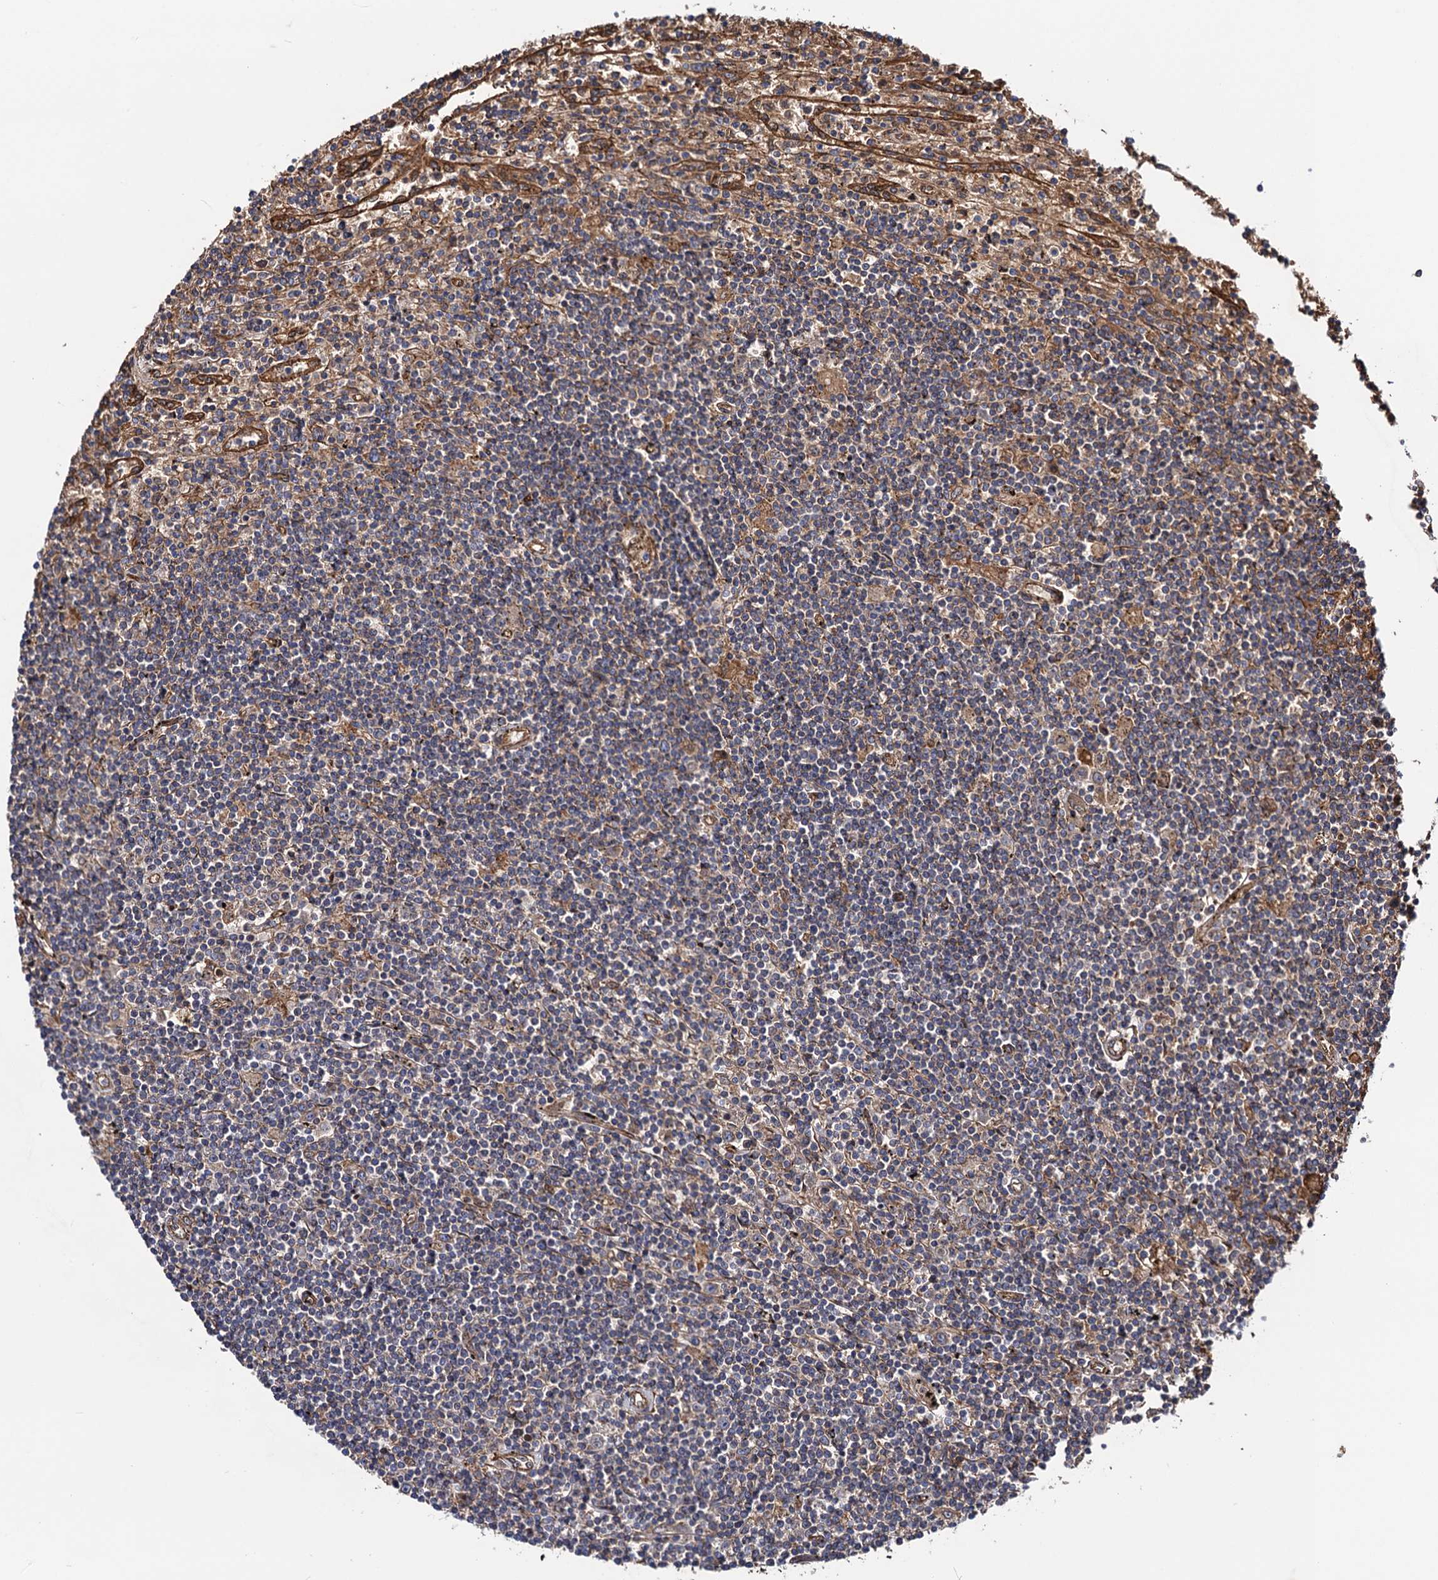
{"staining": {"intensity": "weak", "quantity": "<25%", "location": "cytoplasmic/membranous"}, "tissue": "lymphoma", "cell_type": "Tumor cells", "image_type": "cancer", "snomed": [{"axis": "morphology", "description": "Malignant lymphoma, non-Hodgkin's type, Low grade"}, {"axis": "topography", "description": "Spleen"}], "caption": "High power microscopy micrograph of an immunohistochemistry (IHC) micrograph of malignant lymphoma, non-Hodgkin's type (low-grade), revealing no significant staining in tumor cells.", "gene": "CIP2A", "patient": {"sex": "male", "age": 76}}